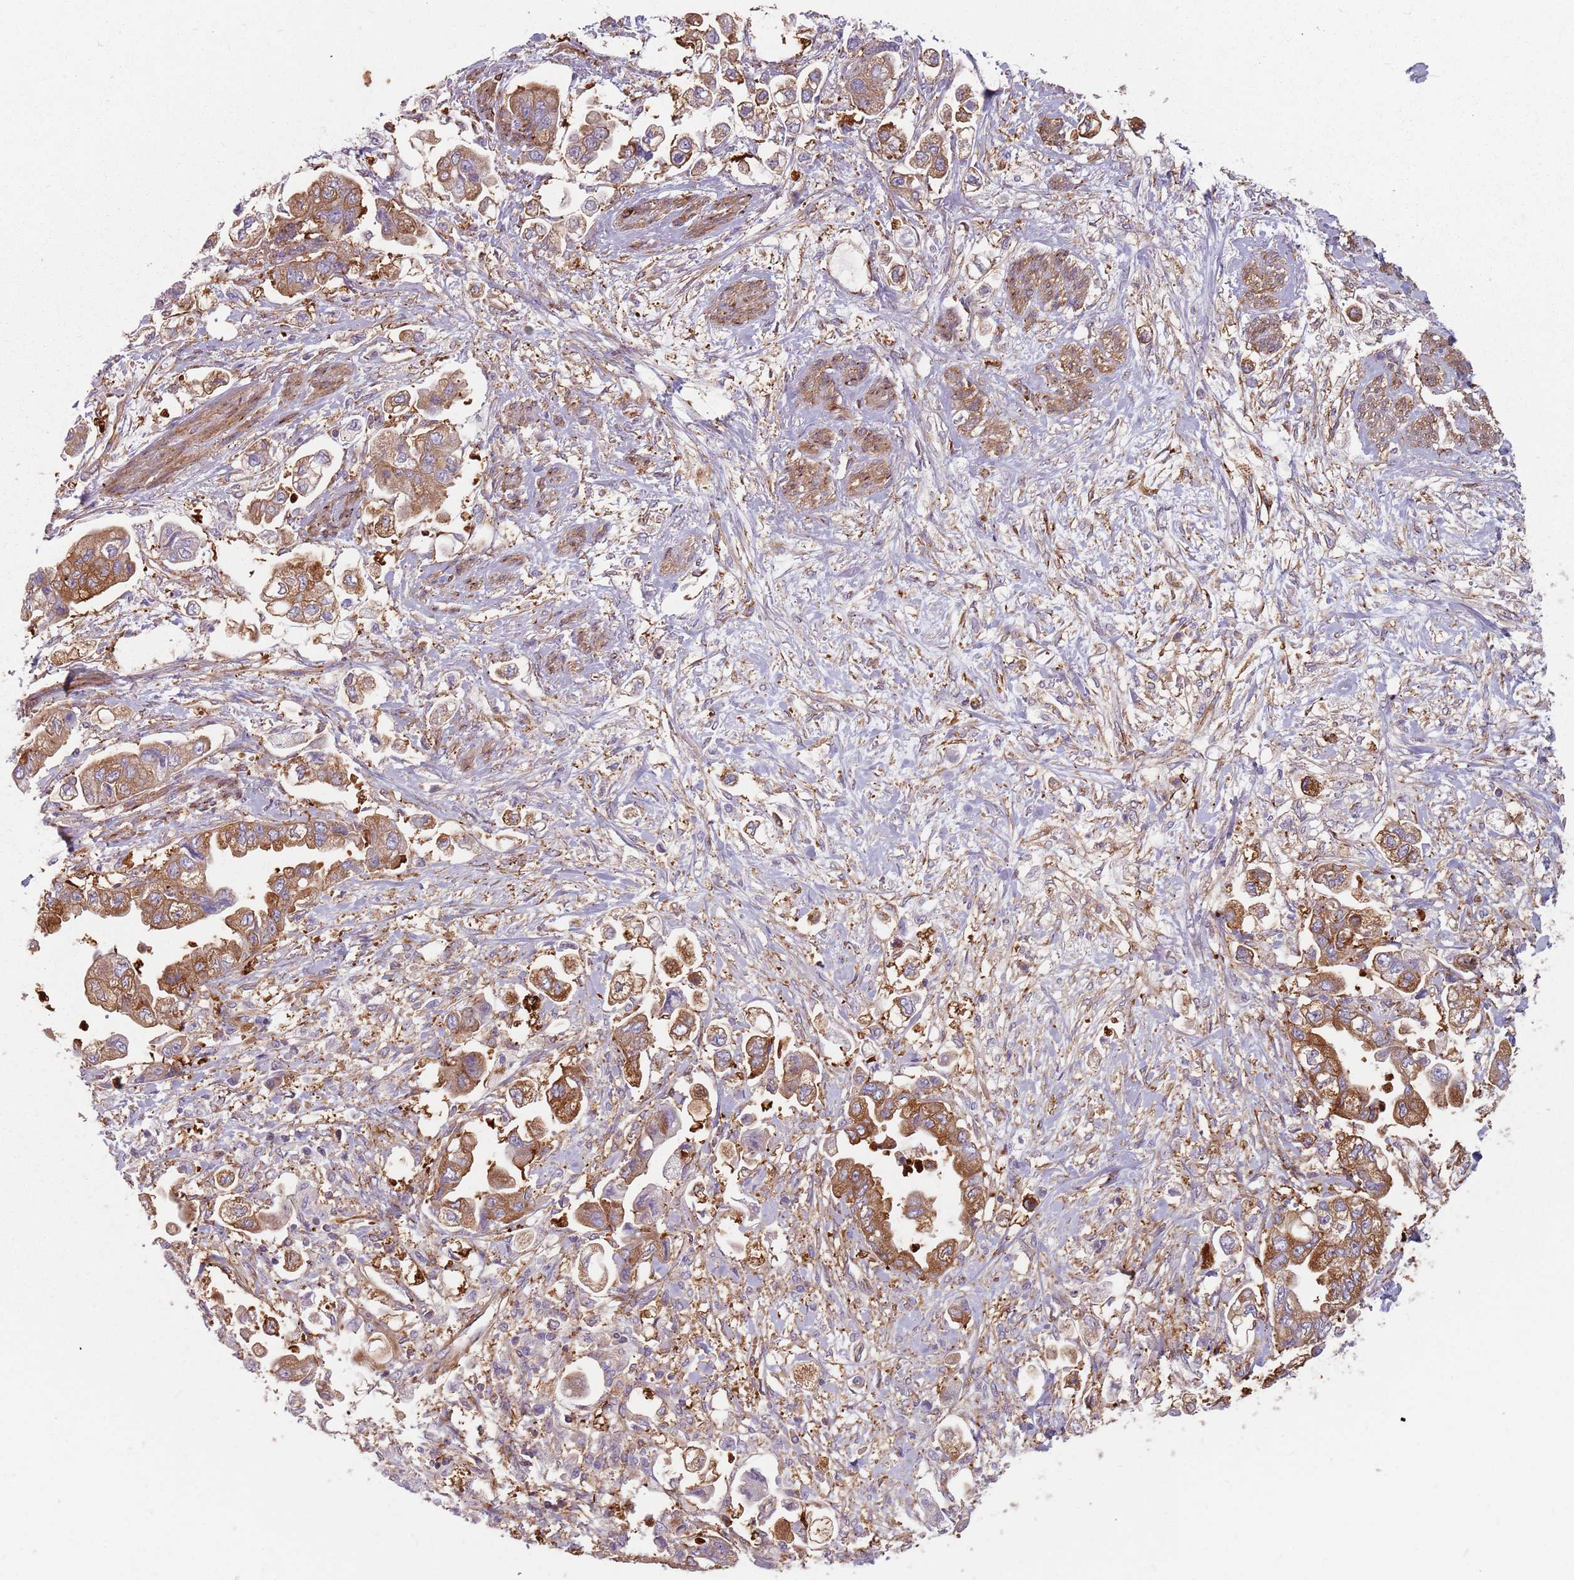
{"staining": {"intensity": "moderate", "quantity": ">75%", "location": "cytoplasmic/membranous"}, "tissue": "stomach cancer", "cell_type": "Tumor cells", "image_type": "cancer", "snomed": [{"axis": "morphology", "description": "Adenocarcinoma, NOS"}, {"axis": "topography", "description": "Stomach"}], "caption": "A high-resolution photomicrograph shows immunohistochemistry staining of stomach adenocarcinoma, which shows moderate cytoplasmic/membranous staining in about >75% of tumor cells. The protein of interest is shown in brown color, while the nuclei are stained blue.", "gene": "TPD52L2", "patient": {"sex": "male", "age": 62}}